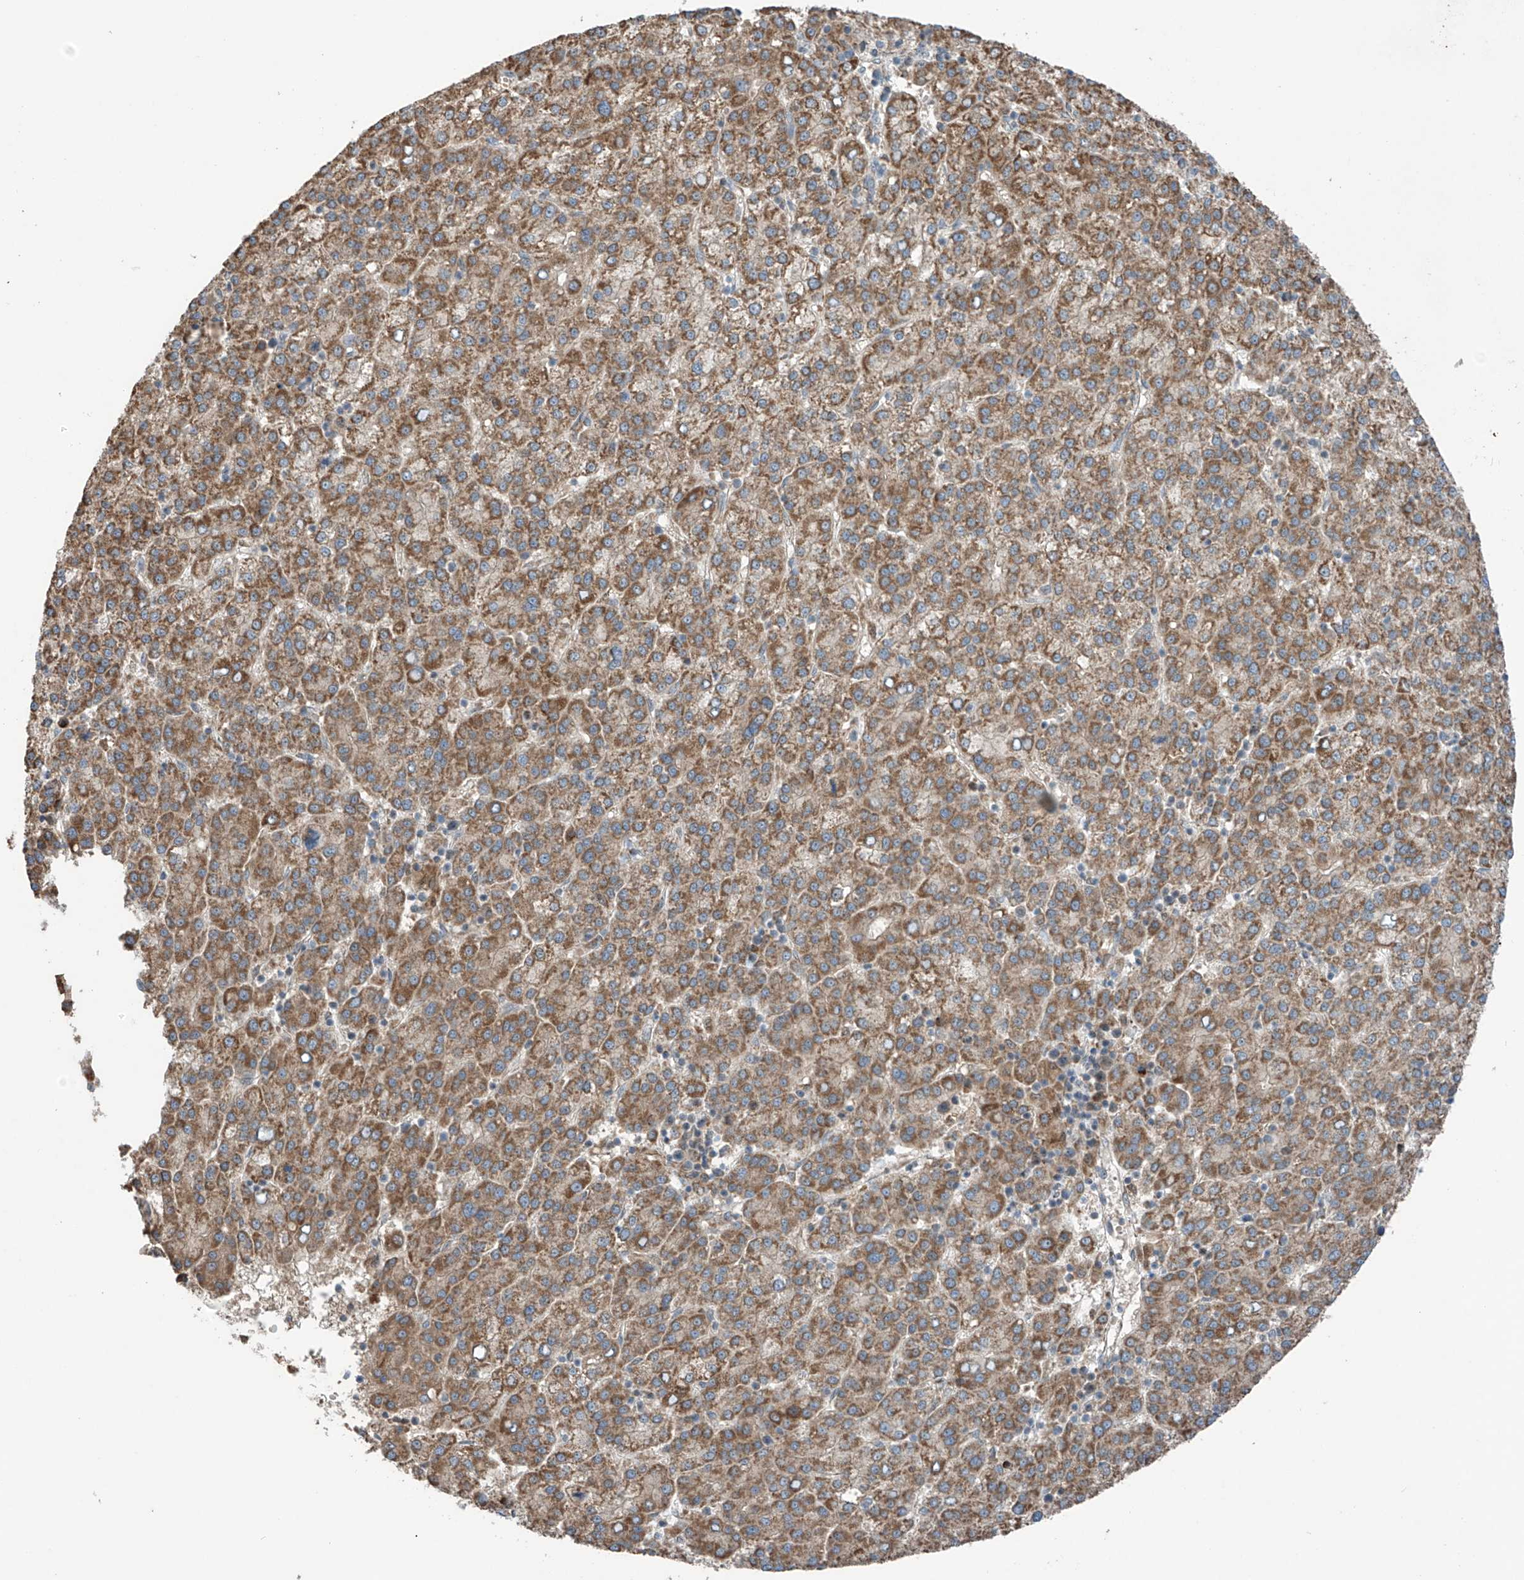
{"staining": {"intensity": "moderate", "quantity": ">75%", "location": "cytoplasmic/membranous"}, "tissue": "liver cancer", "cell_type": "Tumor cells", "image_type": "cancer", "snomed": [{"axis": "morphology", "description": "Carcinoma, Hepatocellular, NOS"}, {"axis": "topography", "description": "Liver"}], "caption": "A high-resolution histopathology image shows IHC staining of liver cancer, which demonstrates moderate cytoplasmic/membranous positivity in approximately >75% of tumor cells.", "gene": "SAMD3", "patient": {"sex": "female", "age": 58}}